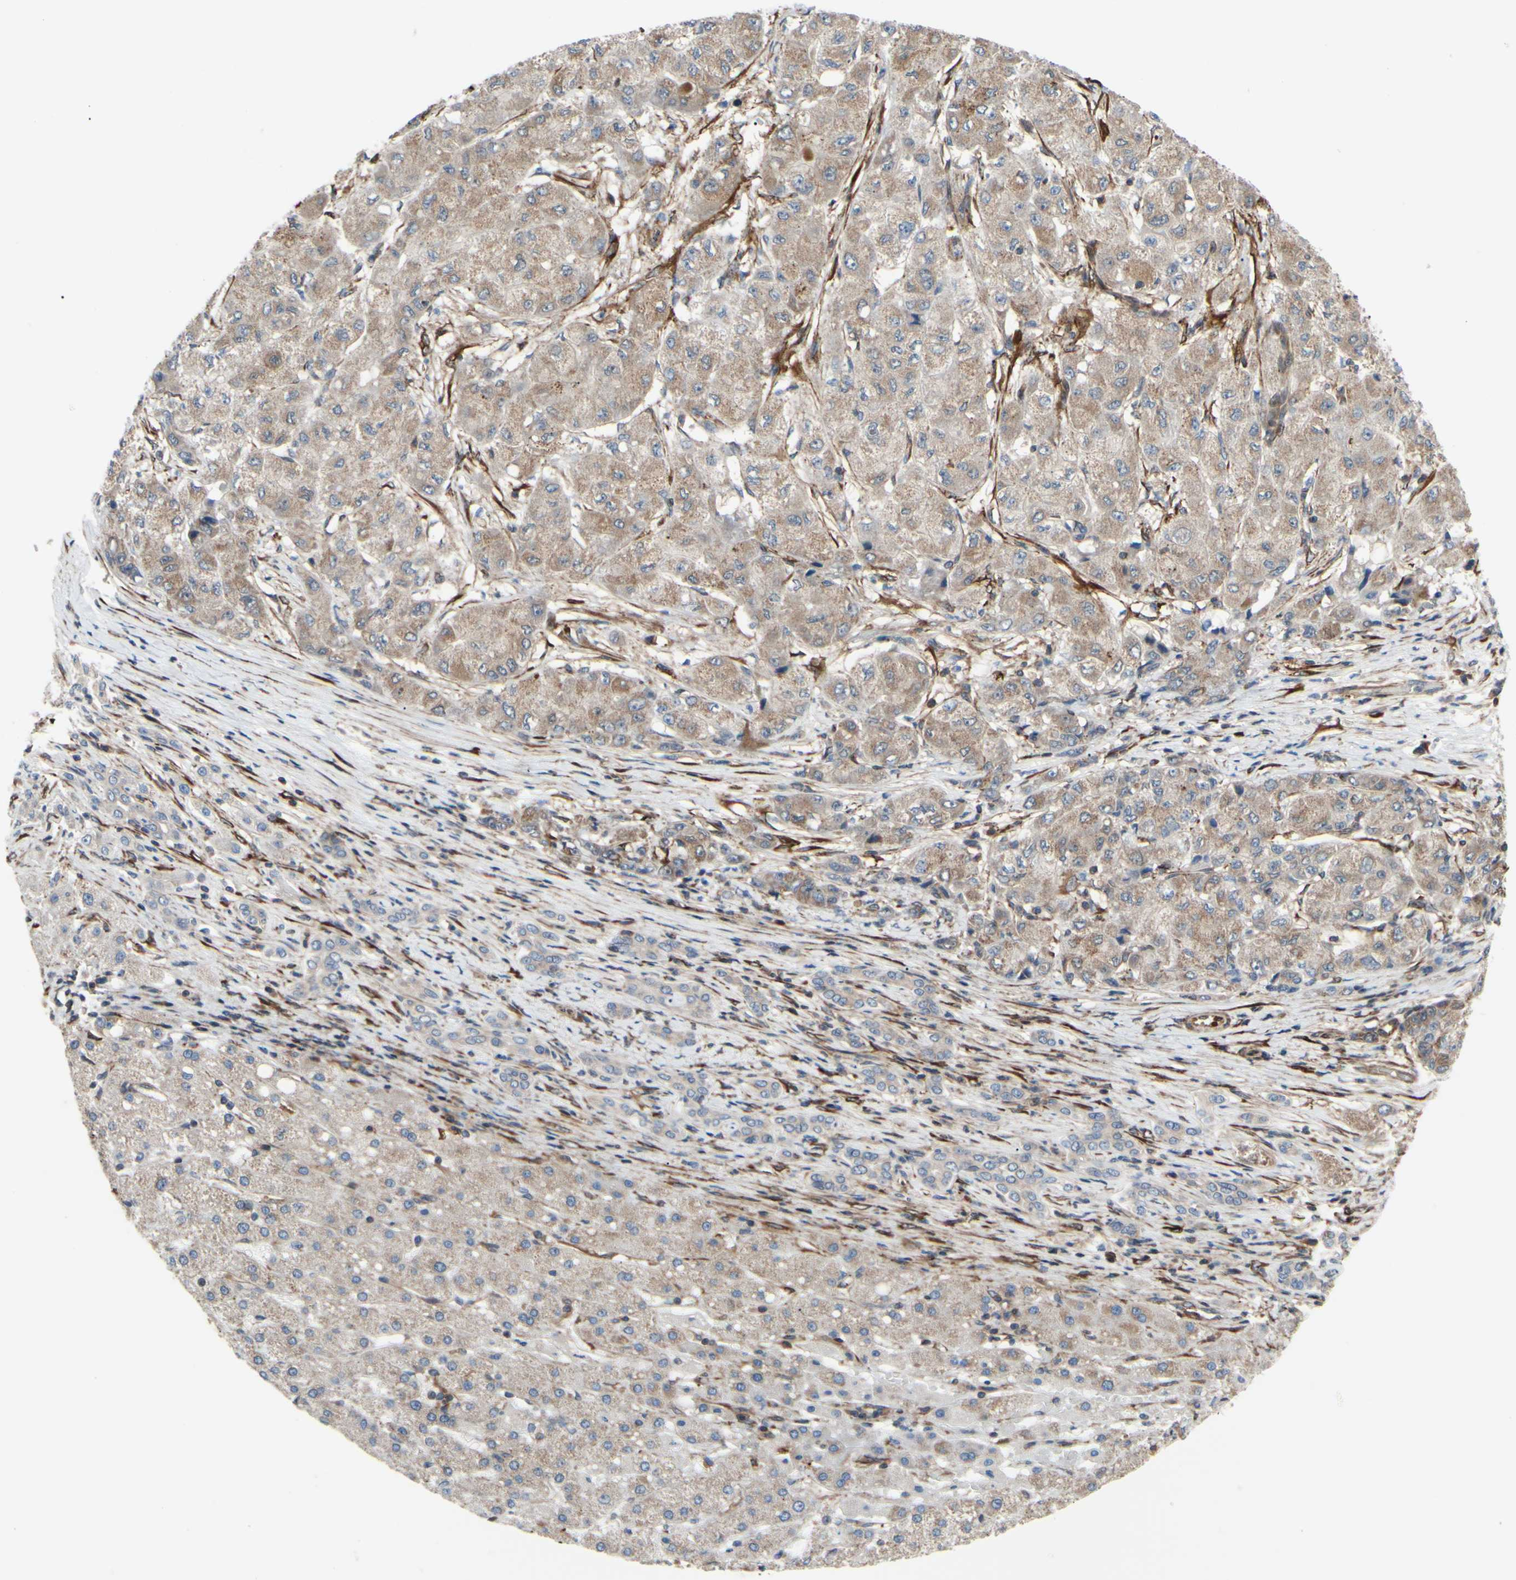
{"staining": {"intensity": "weak", "quantity": ">75%", "location": "cytoplasmic/membranous"}, "tissue": "liver cancer", "cell_type": "Tumor cells", "image_type": "cancer", "snomed": [{"axis": "morphology", "description": "Carcinoma, Hepatocellular, NOS"}, {"axis": "topography", "description": "Liver"}], "caption": "Protein staining by immunohistochemistry shows weak cytoplasmic/membranous staining in about >75% of tumor cells in hepatocellular carcinoma (liver). Nuclei are stained in blue.", "gene": "PRAF2", "patient": {"sex": "male", "age": 80}}